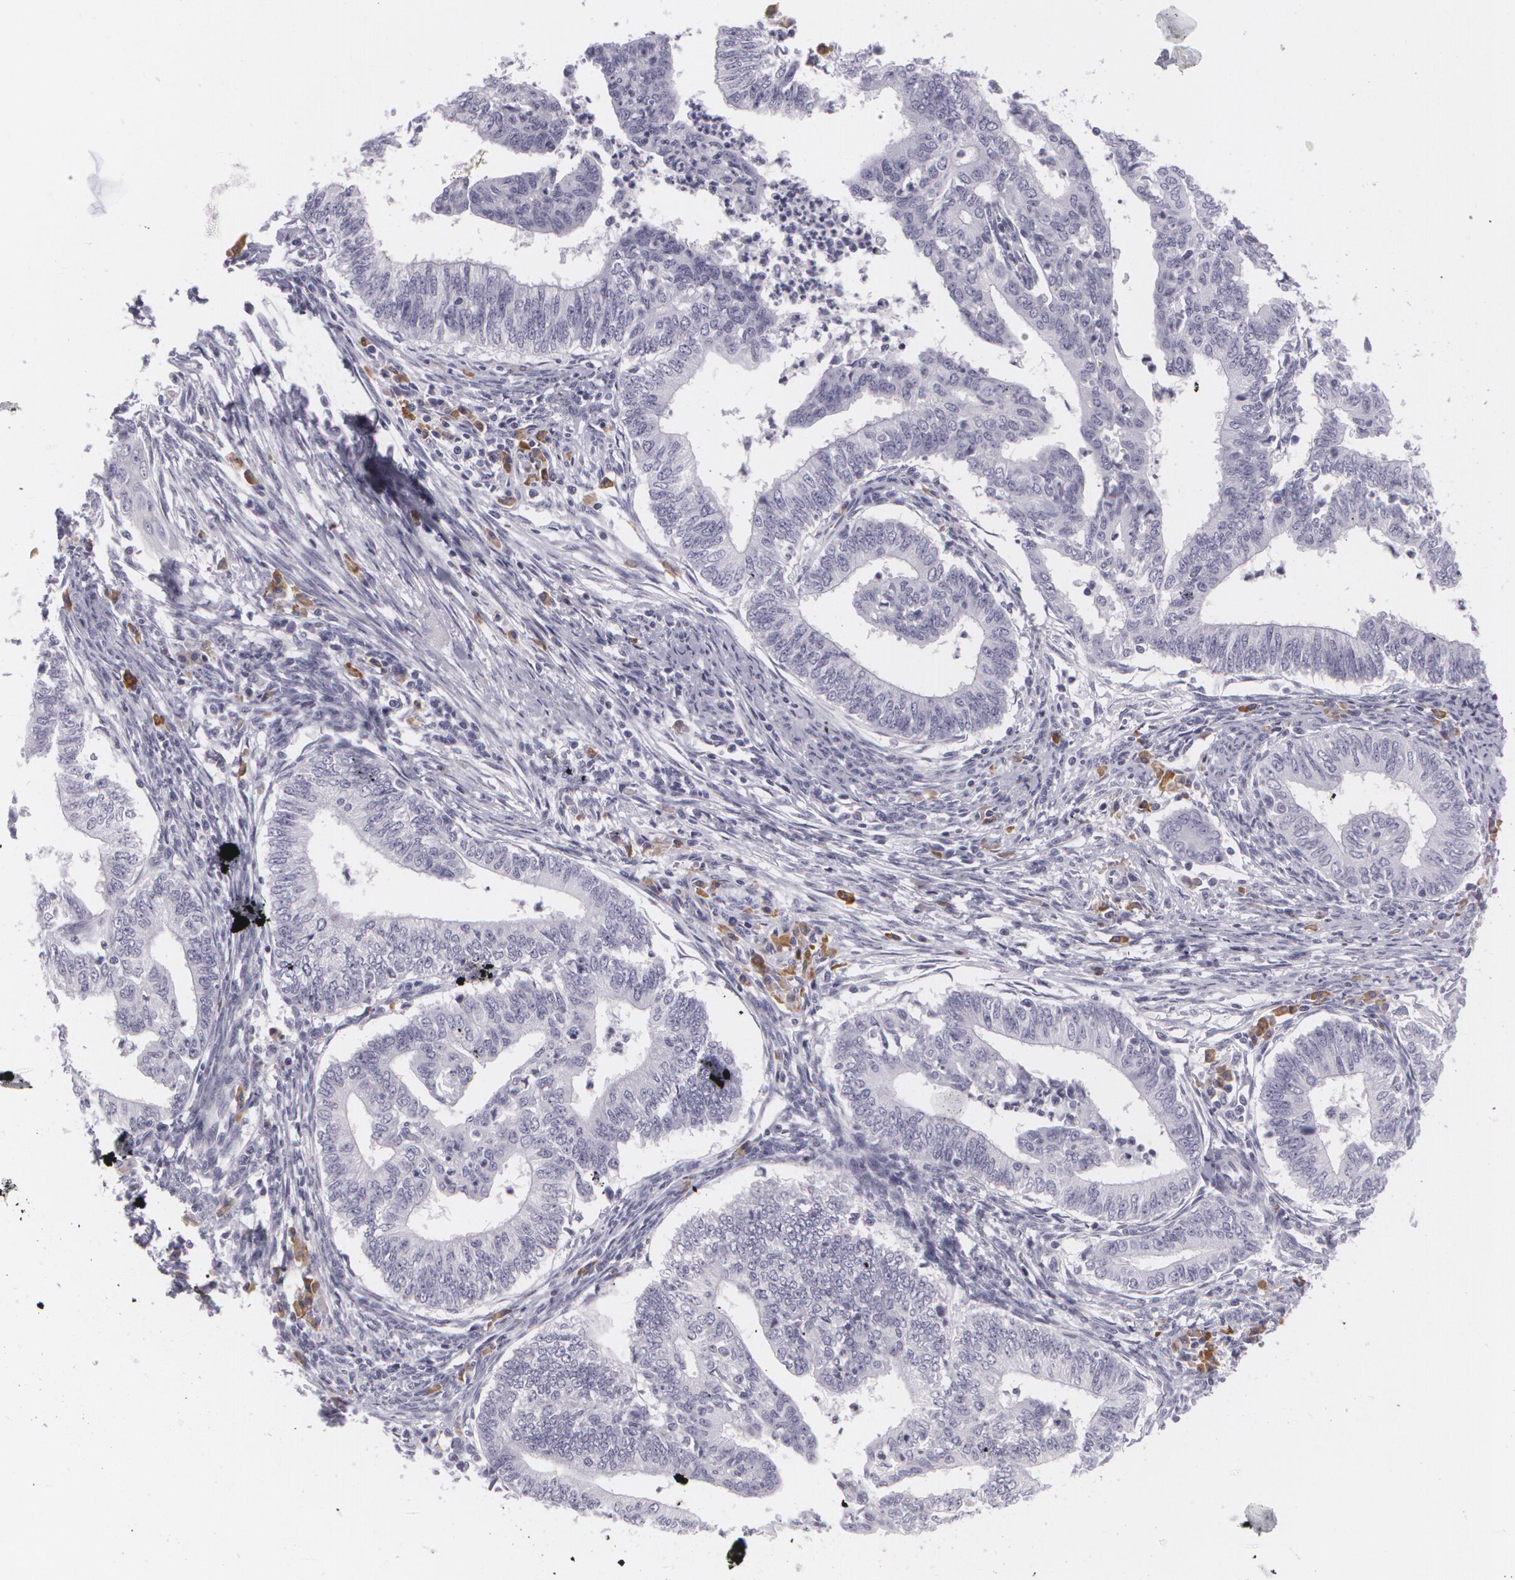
{"staining": {"intensity": "negative", "quantity": "none", "location": "none"}, "tissue": "endometrial cancer", "cell_type": "Tumor cells", "image_type": "cancer", "snomed": [{"axis": "morphology", "description": "Adenocarcinoma, NOS"}, {"axis": "topography", "description": "Endometrium"}], "caption": "The histopathology image demonstrates no staining of tumor cells in endometrial adenocarcinoma.", "gene": "MAP2", "patient": {"sex": "female", "age": 66}}